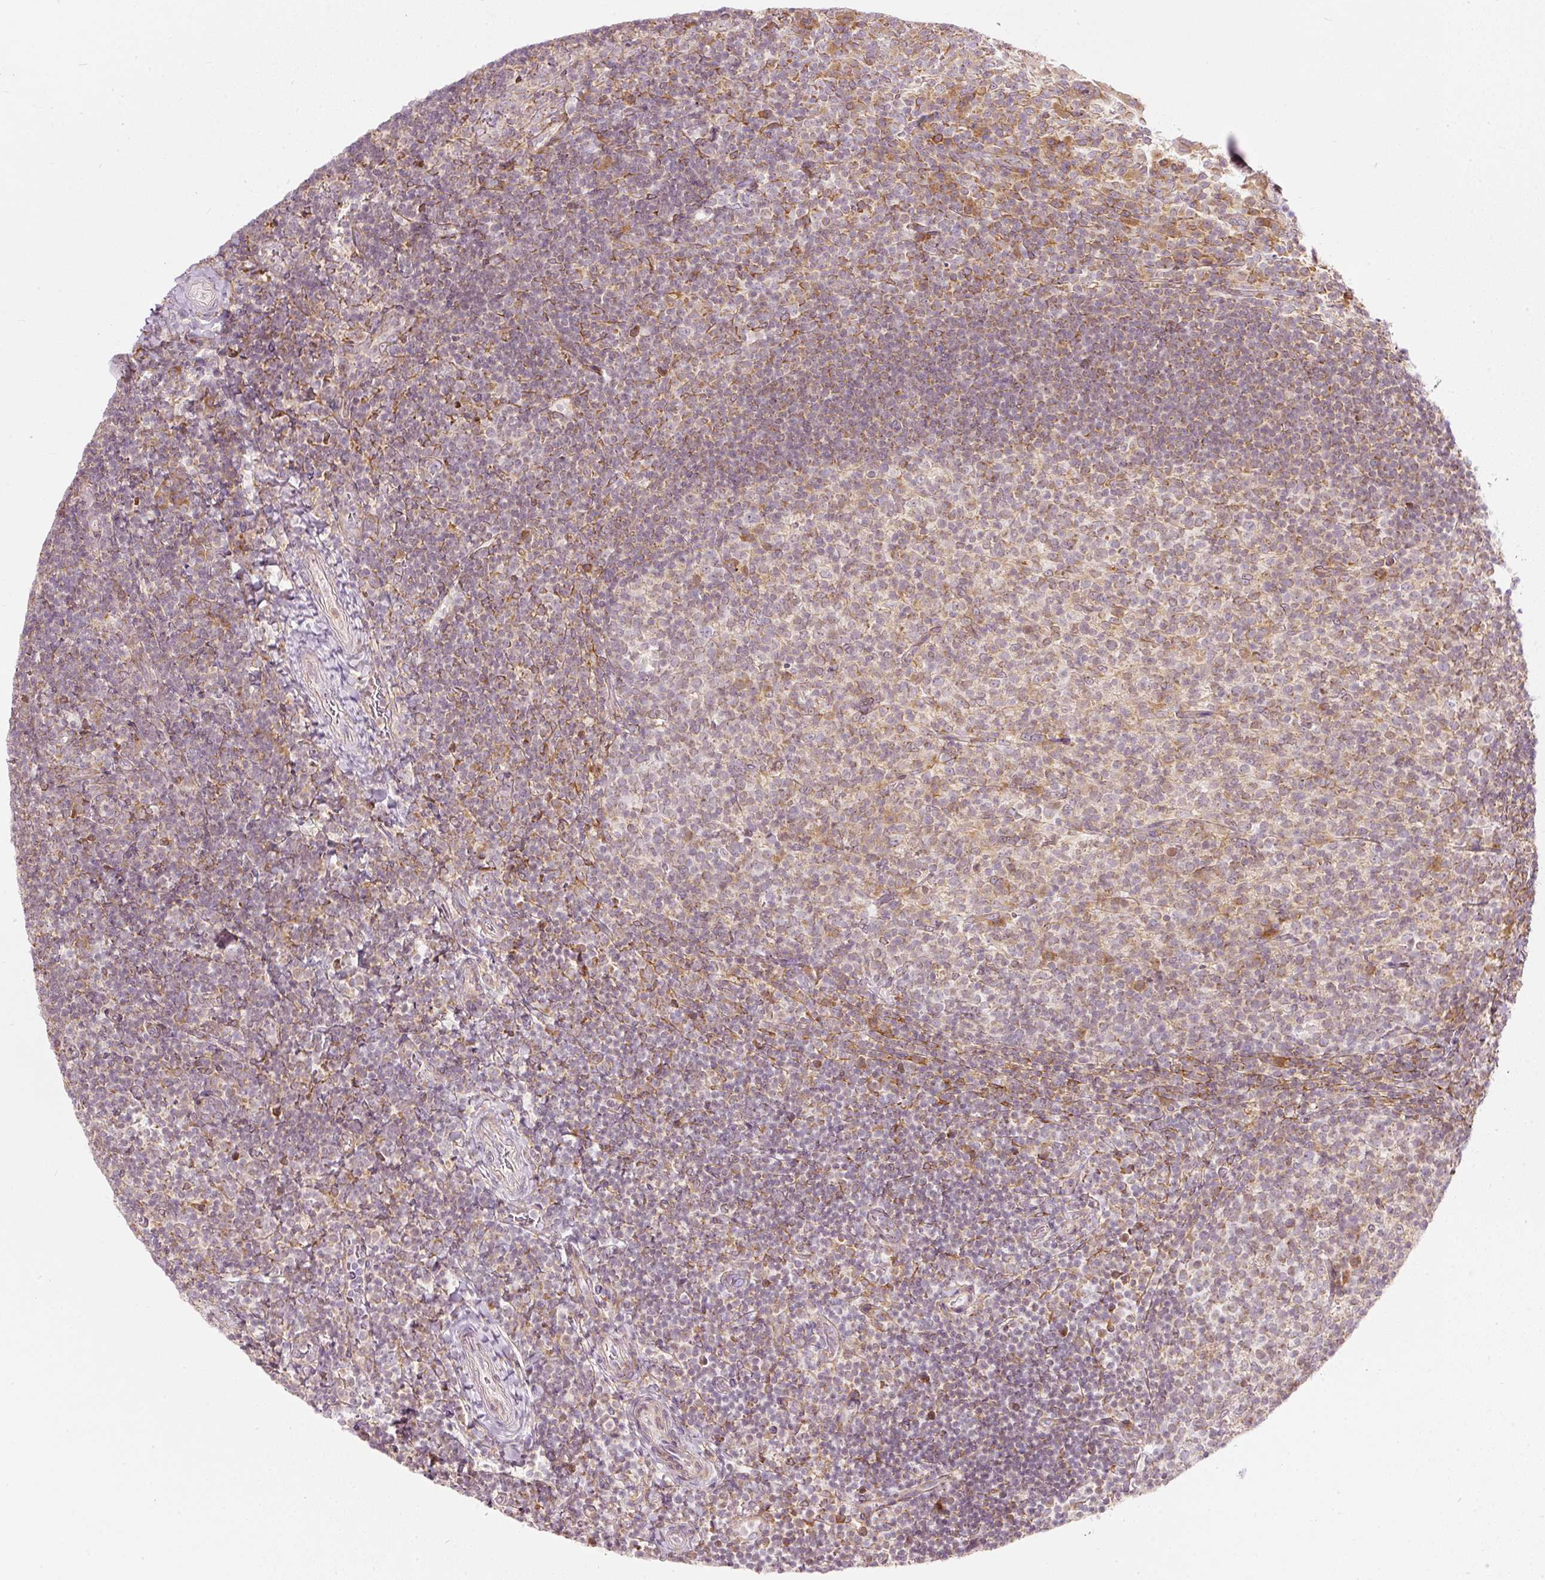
{"staining": {"intensity": "moderate", "quantity": "<25%", "location": "cytoplasmic/membranous"}, "tissue": "tonsil", "cell_type": "Germinal center cells", "image_type": "normal", "snomed": [{"axis": "morphology", "description": "Normal tissue, NOS"}, {"axis": "topography", "description": "Tonsil"}], "caption": "Immunohistochemistry (IHC) photomicrograph of benign tonsil: tonsil stained using immunohistochemistry (IHC) reveals low levels of moderate protein expression localized specifically in the cytoplasmic/membranous of germinal center cells, appearing as a cytoplasmic/membranous brown color.", "gene": "SNAPC5", "patient": {"sex": "female", "age": 10}}